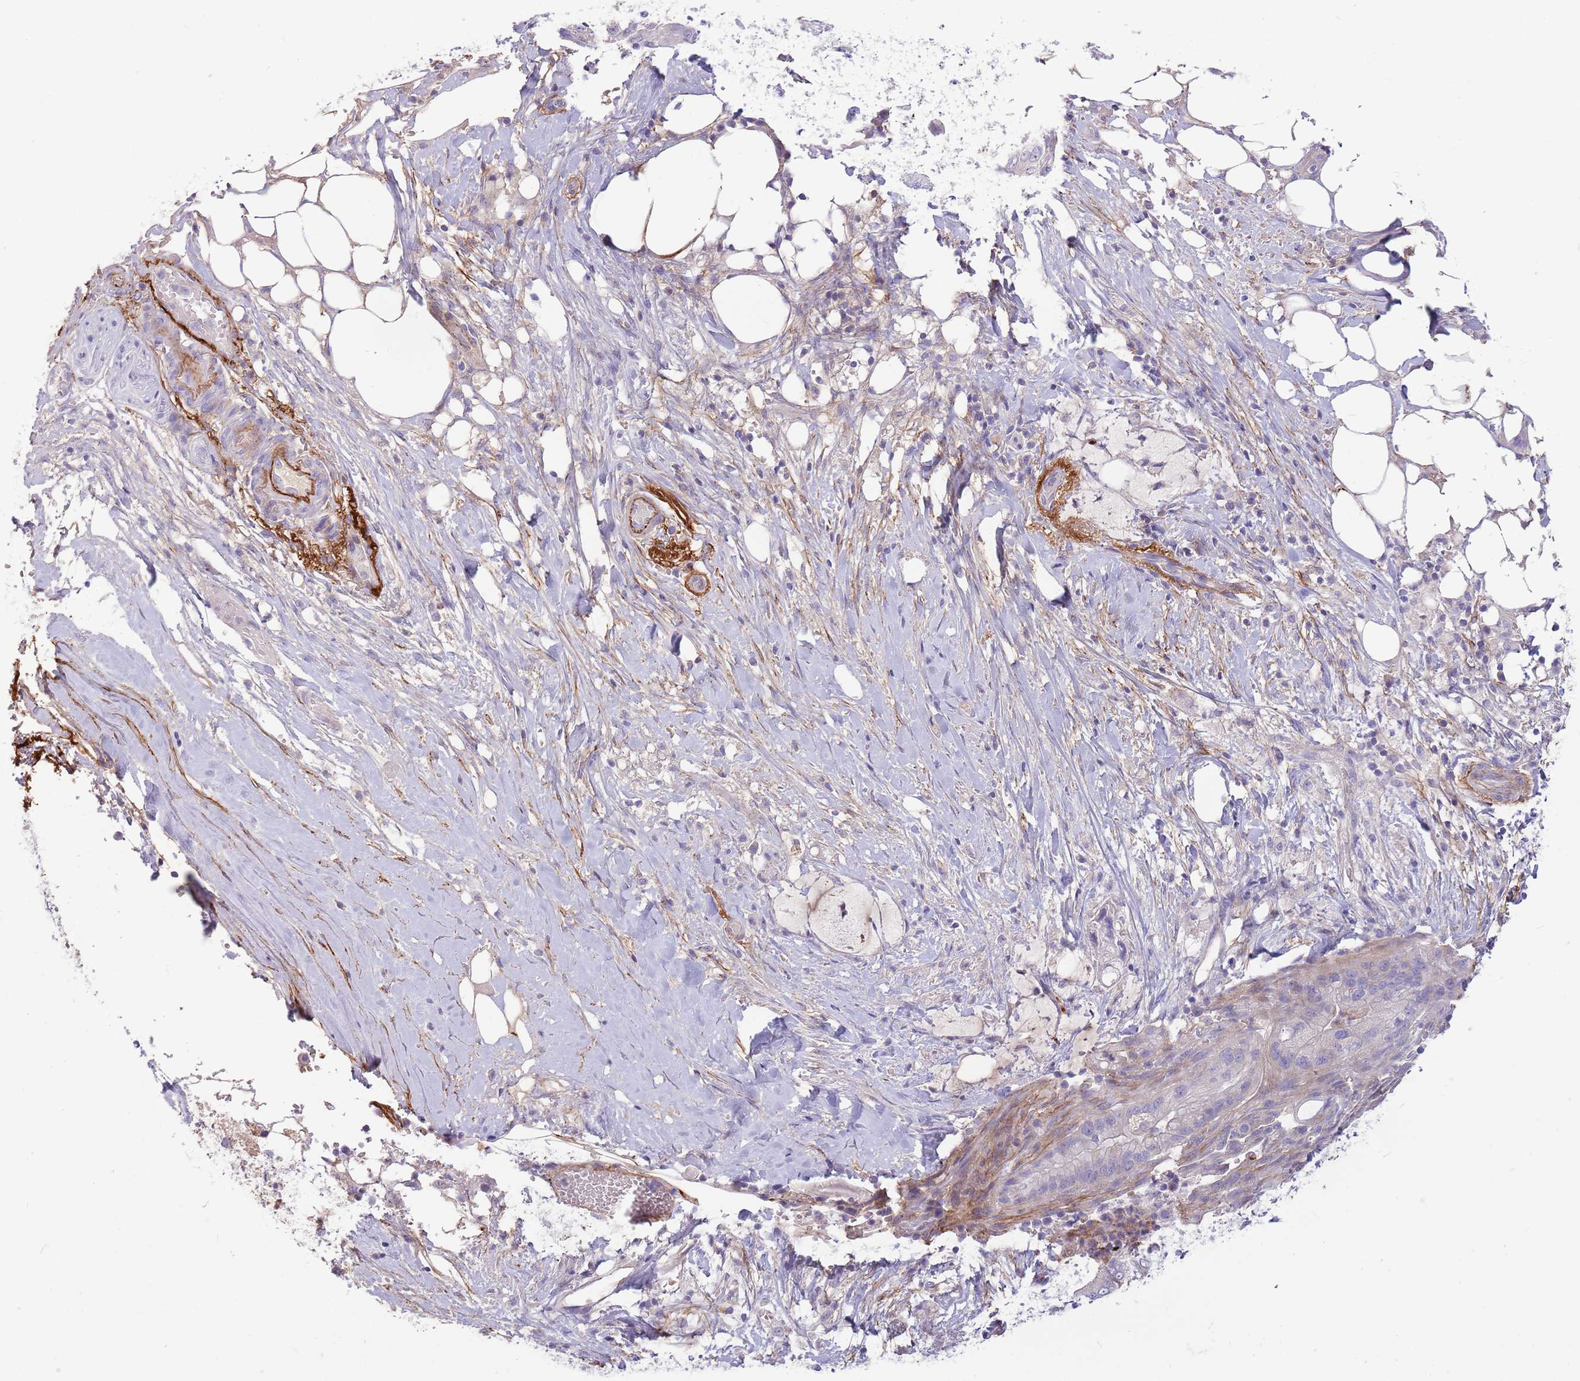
{"staining": {"intensity": "negative", "quantity": "none", "location": "none"}, "tissue": "pancreatic cancer", "cell_type": "Tumor cells", "image_type": "cancer", "snomed": [{"axis": "morphology", "description": "Adenocarcinoma, NOS"}, {"axis": "topography", "description": "Pancreas"}], "caption": "This is an immunohistochemistry (IHC) image of human pancreatic adenocarcinoma. There is no positivity in tumor cells.", "gene": "LEPROTL1", "patient": {"sex": "male", "age": 44}}